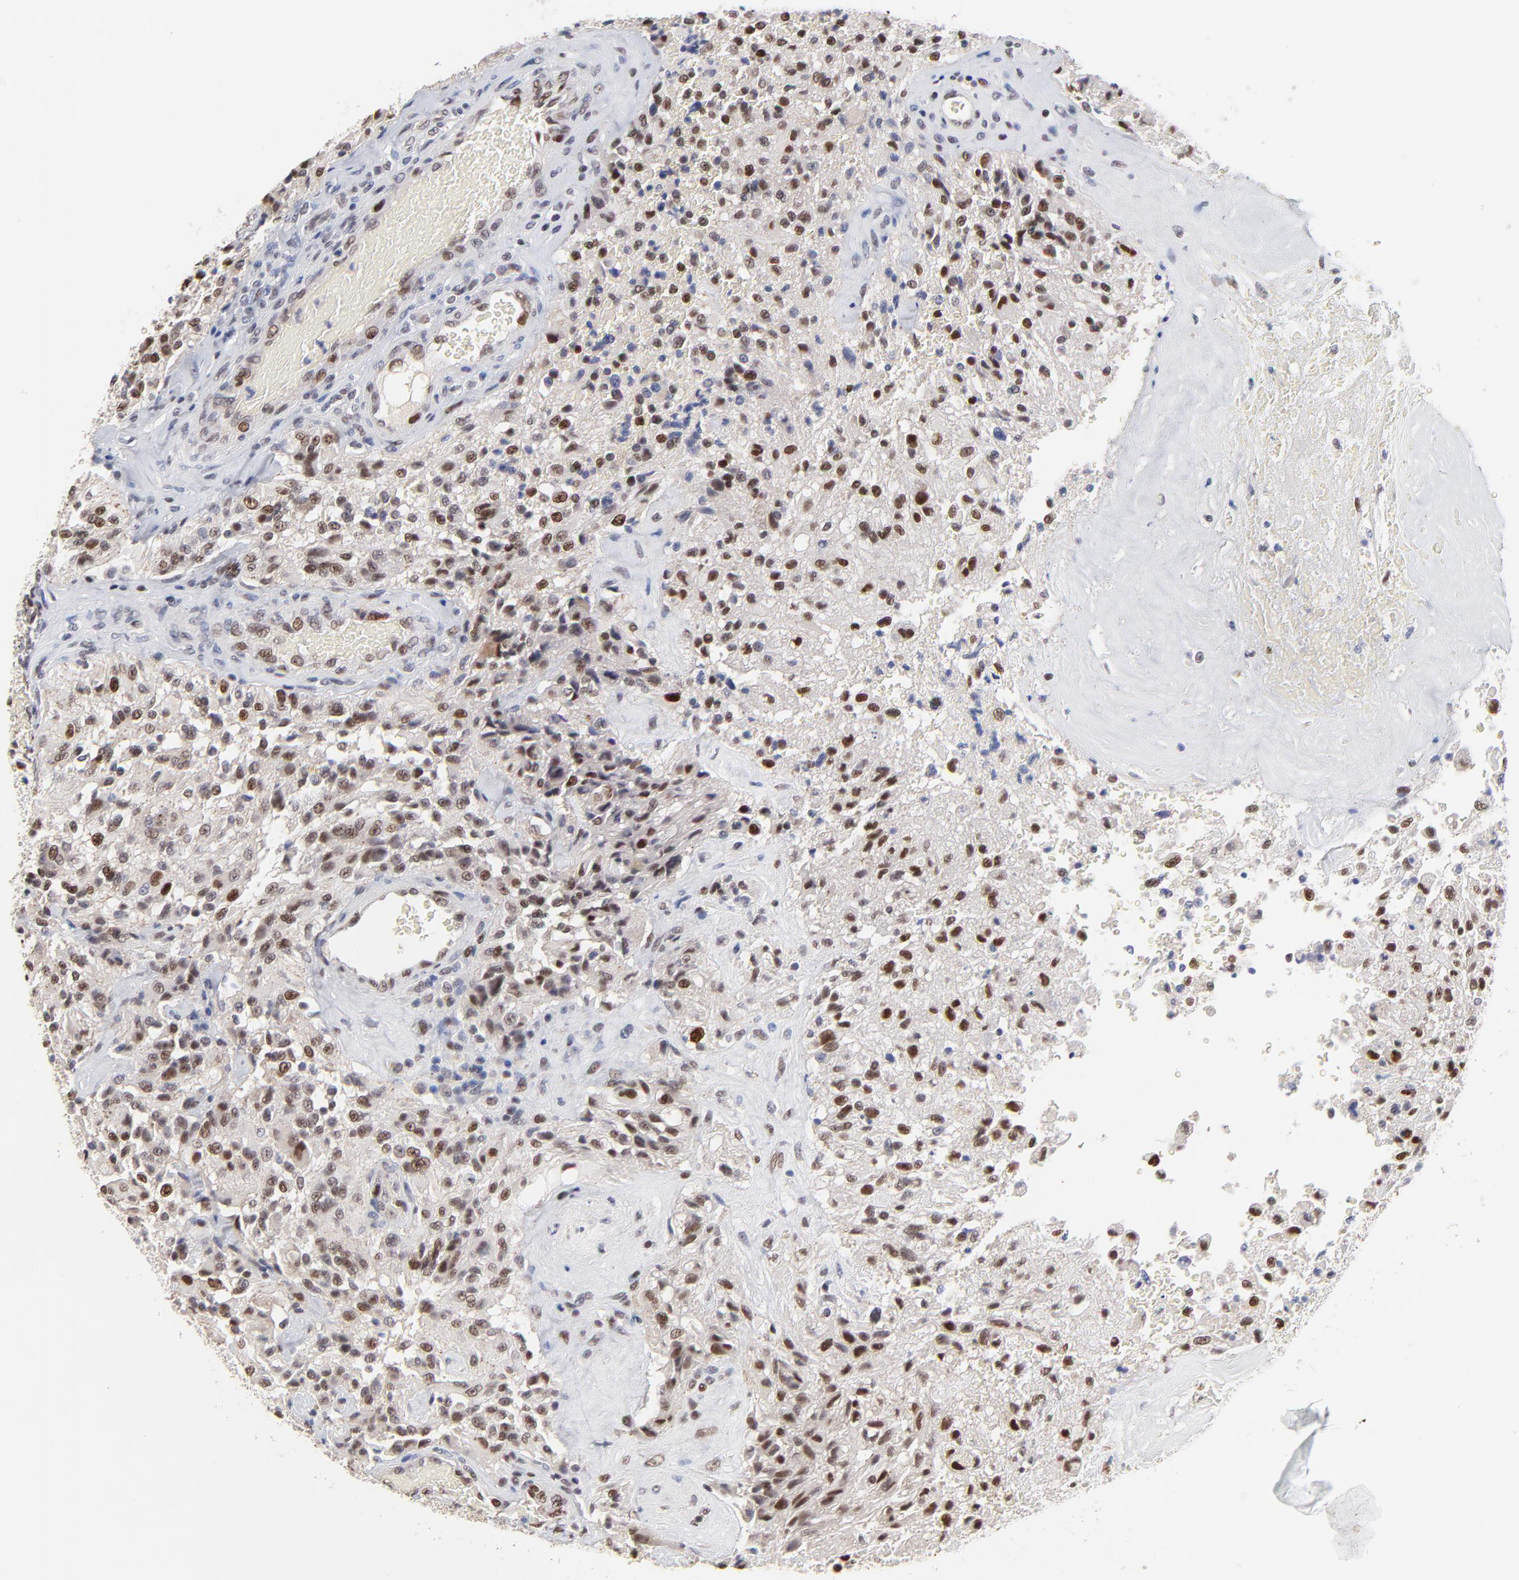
{"staining": {"intensity": "moderate", "quantity": "25%-75%", "location": "nuclear"}, "tissue": "glioma", "cell_type": "Tumor cells", "image_type": "cancer", "snomed": [{"axis": "morphology", "description": "Normal tissue, NOS"}, {"axis": "morphology", "description": "Glioma, malignant, High grade"}, {"axis": "topography", "description": "Cerebral cortex"}], "caption": "An image showing moderate nuclear positivity in approximately 25%-75% of tumor cells in high-grade glioma (malignant), as visualized by brown immunohistochemical staining.", "gene": "OGFOD1", "patient": {"sex": "male", "age": 56}}